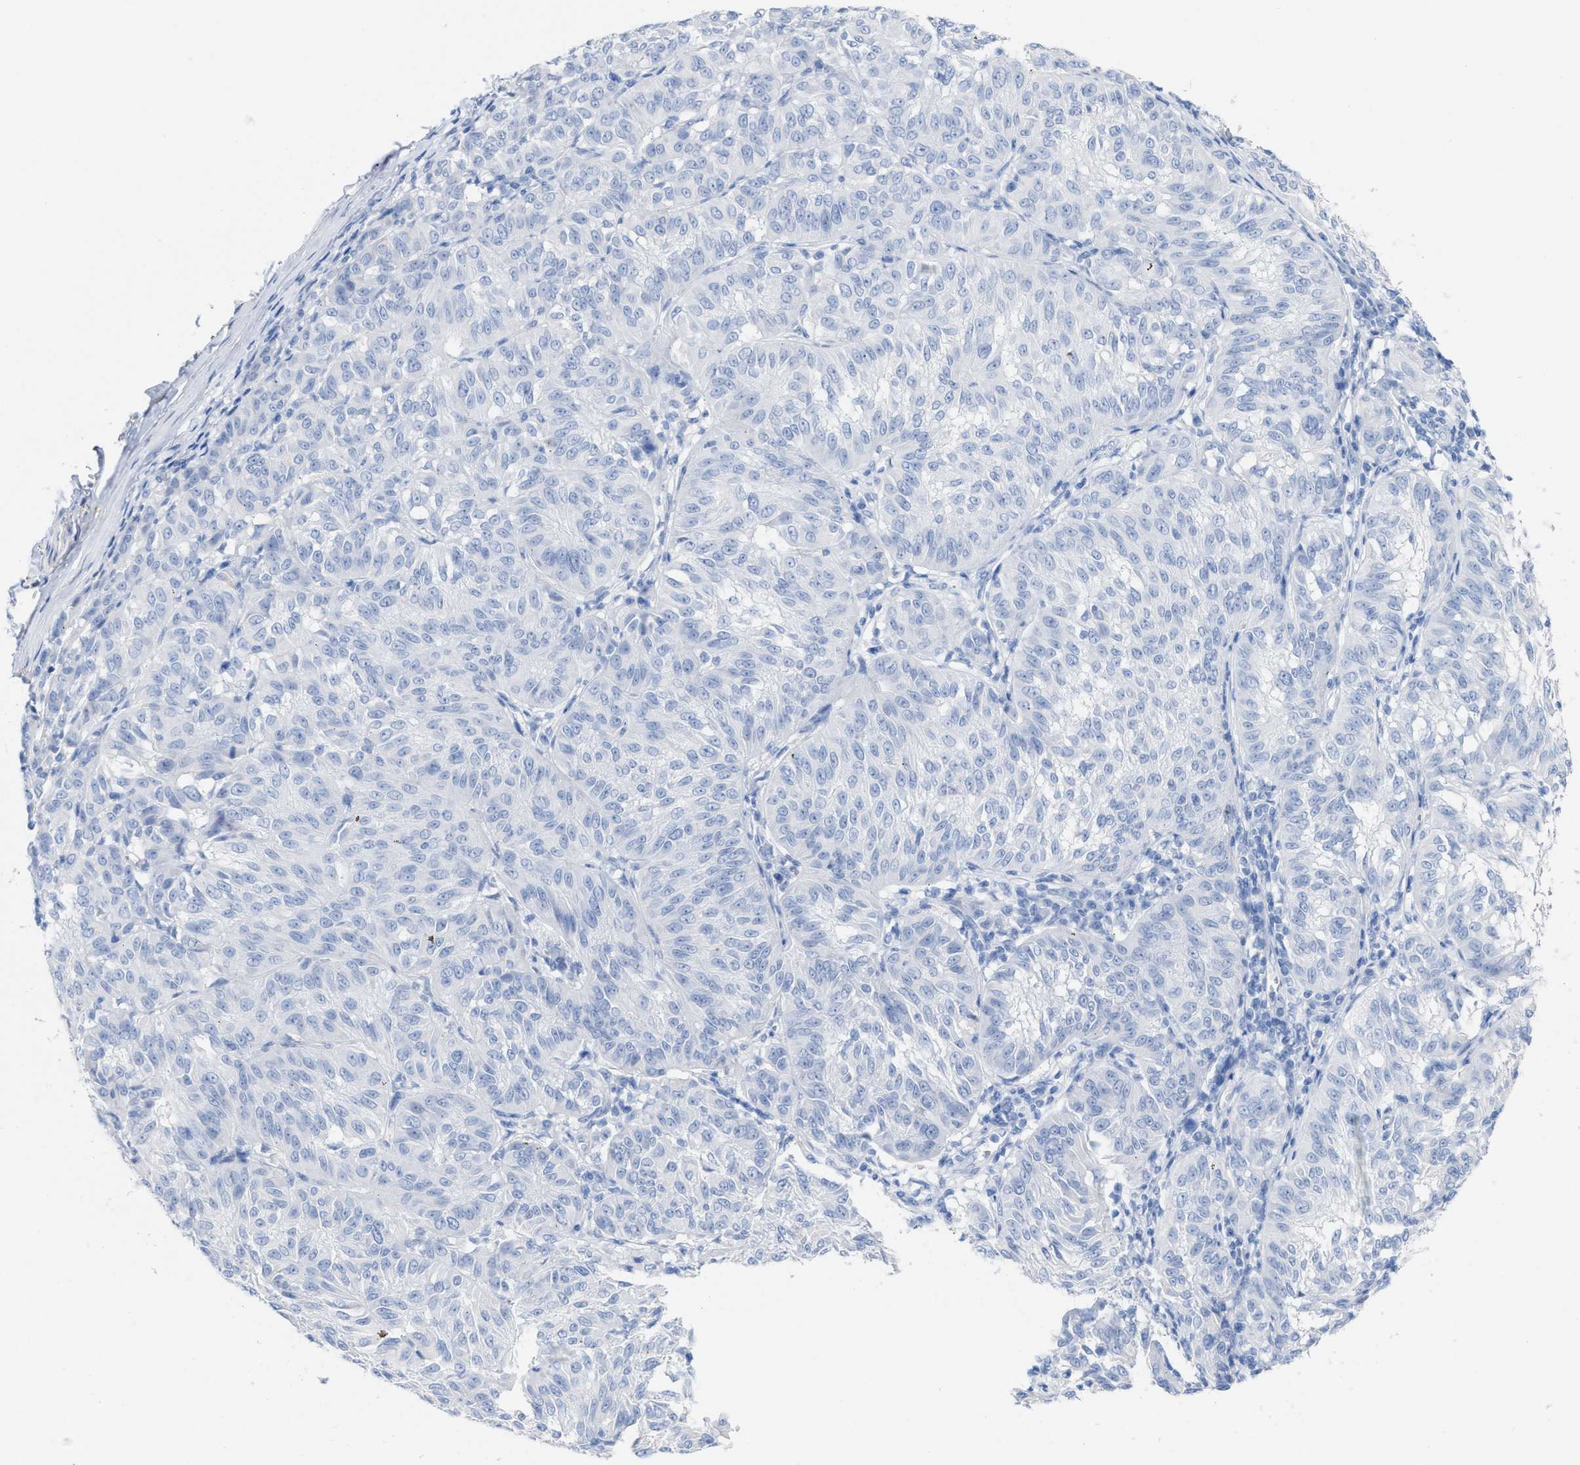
{"staining": {"intensity": "negative", "quantity": "none", "location": "none"}, "tissue": "melanoma", "cell_type": "Tumor cells", "image_type": "cancer", "snomed": [{"axis": "morphology", "description": "Malignant melanoma, NOS"}, {"axis": "topography", "description": "Skin"}], "caption": "Tumor cells show no significant staining in melanoma.", "gene": "CPA1", "patient": {"sex": "female", "age": 72}}